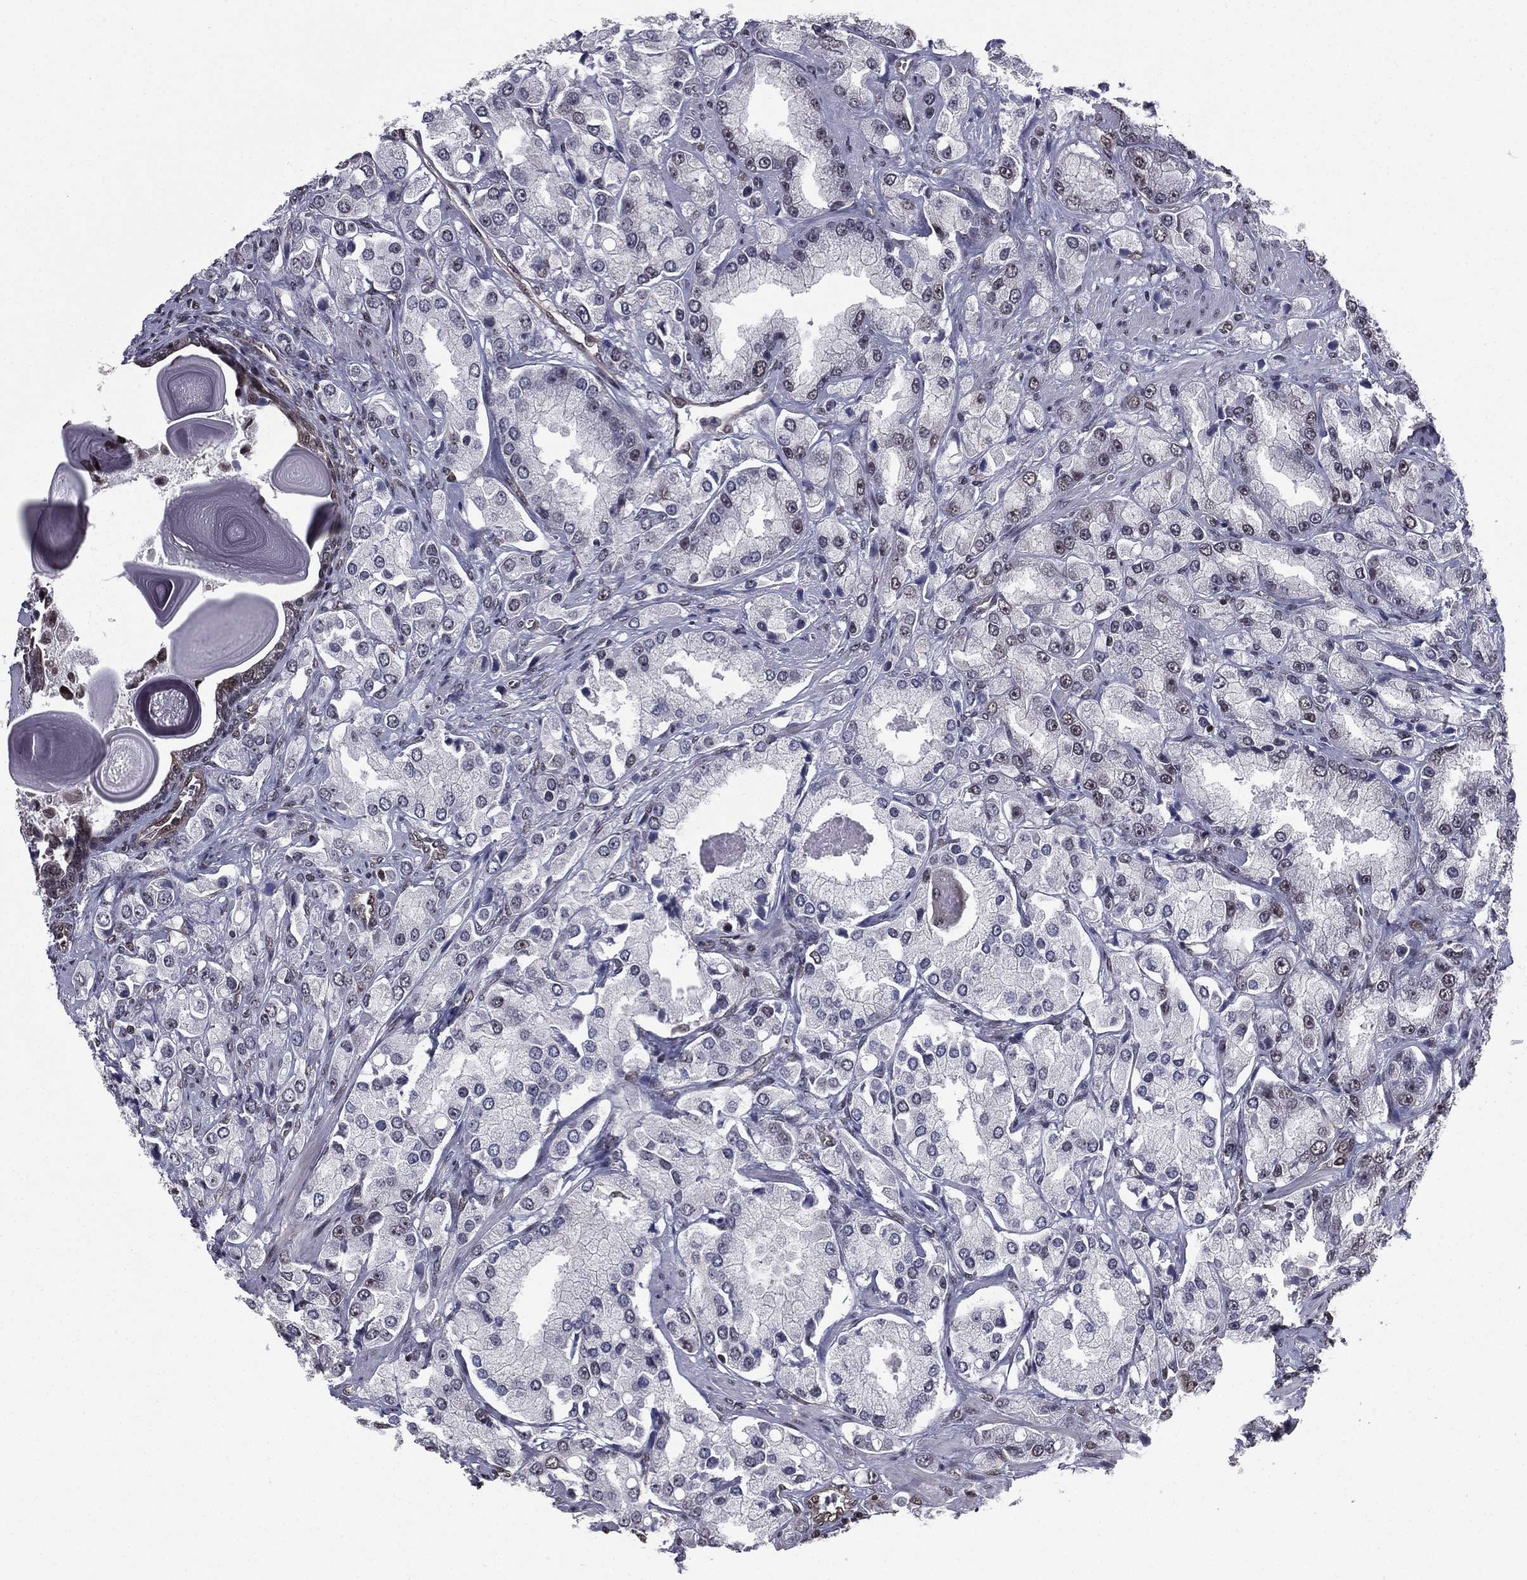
{"staining": {"intensity": "negative", "quantity": "none", "location": "none"}, "tissue": "prostate cancer", "cell_type": "Tumor cells", "image_type": "cancer", "snomed": [{"axis": "morphology", "description": "Adenocarcinoma, NOS"}, {"axis": "topography", "description": "Prostate and seminal vesicle, NOS"}, {"axis": "topography", "description": "Prostate"}], "caption": "DAB (3,3'-diaminobenzidine) immunohistochemical staining of human adenocarcinoma (prostate) exhibits no significant positivity in tumor cells.", "gene": "RARB", "patient": {"sex": "male", "age": 64}}